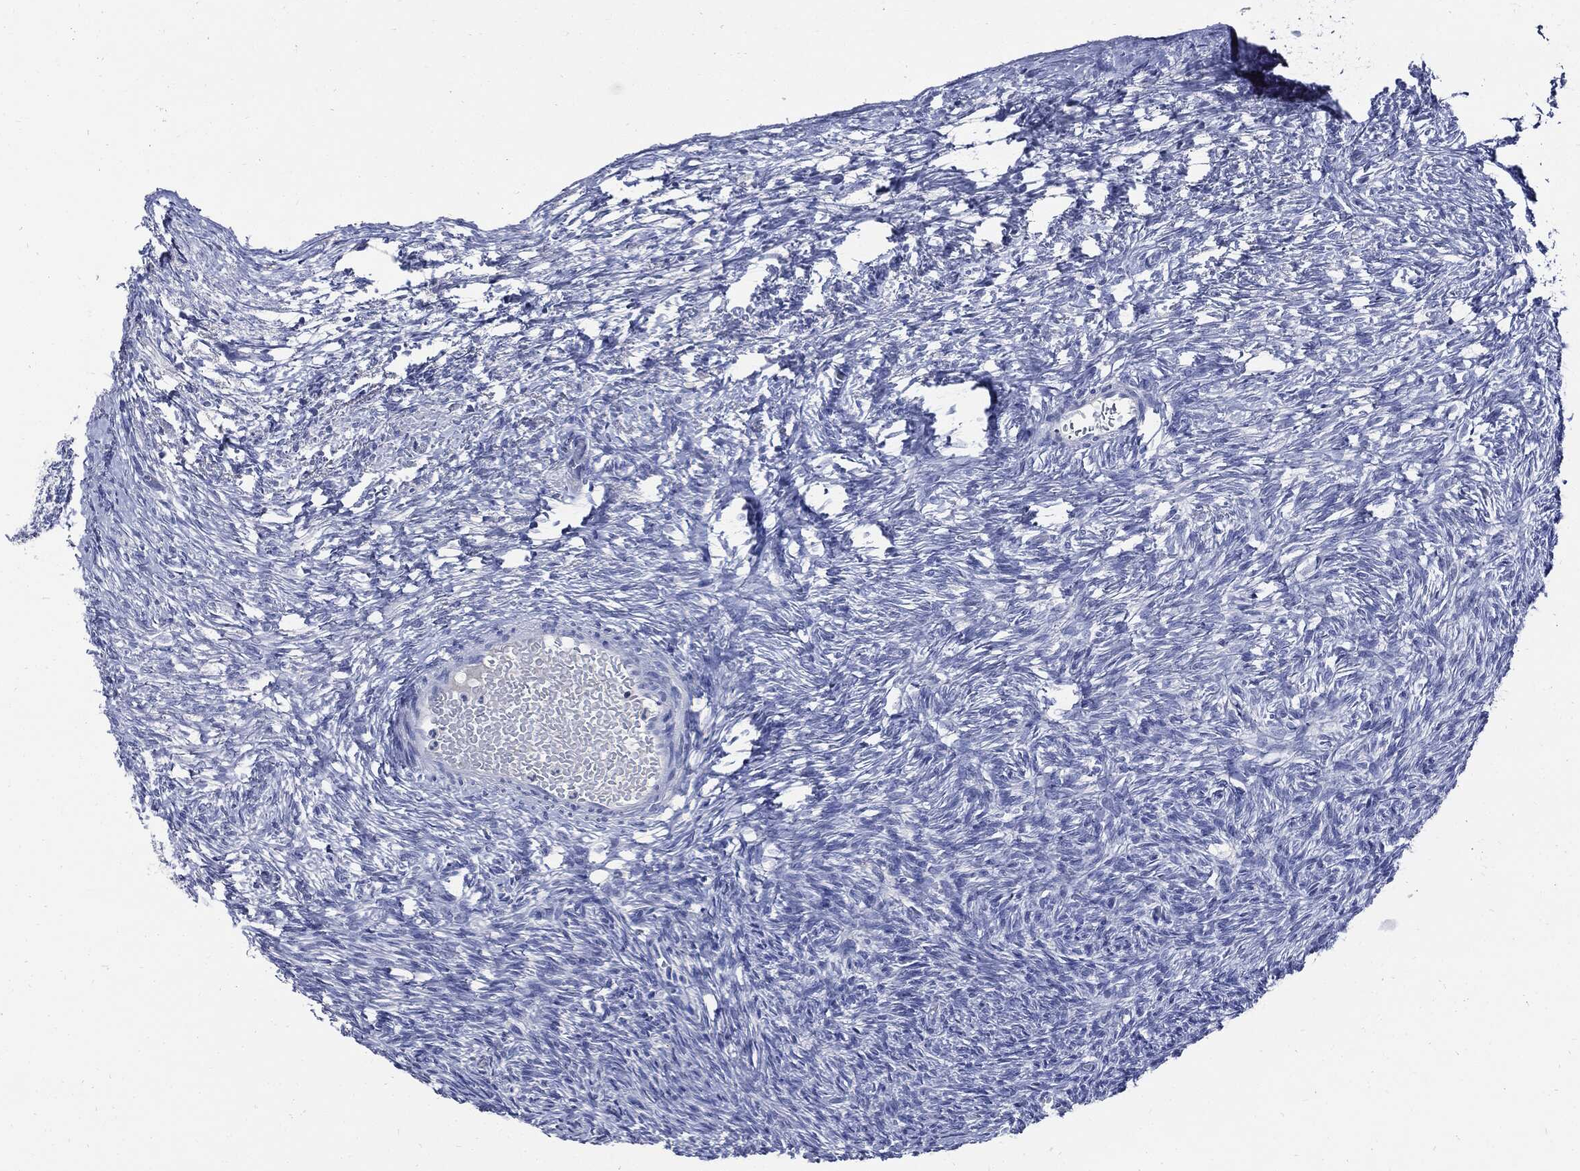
{"staining": {"intensity": "negative", "quantity": "none", "location": "none"}, "tissue": "ovary", "cell_type": "Follicle cells", "image_type": "normal", "snomed": [{"axis": "morphology", "description": "Normal tissue, NOS"}, {"axis": "topography", "description": "Ovary"}], "caption": "The IHC micrograph has no significant expression in follicle cells of ovary.", "gene": "CPE", "patient": {"sex": "female", "age": 39}}